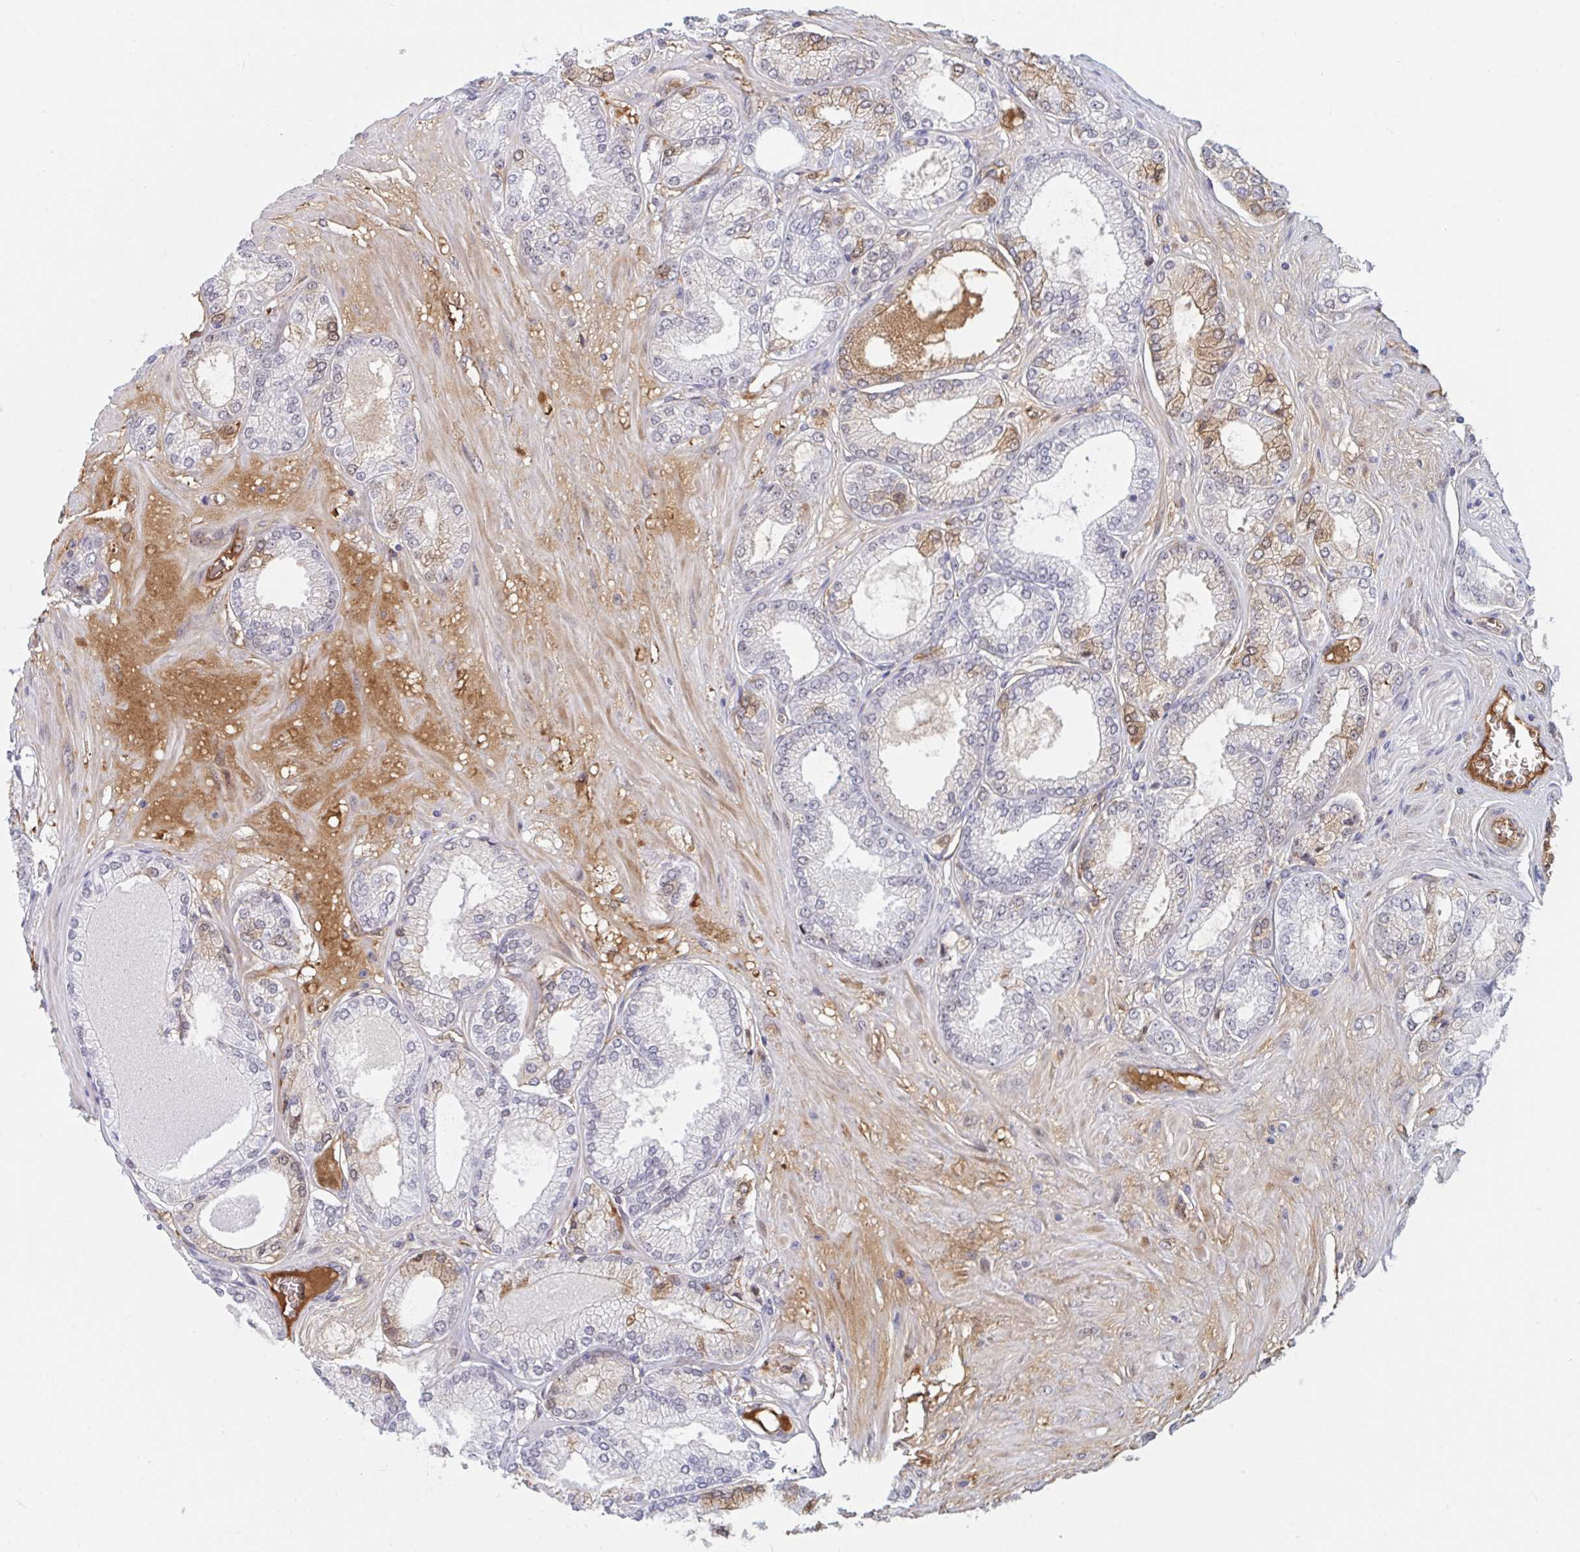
{"staining": {"intensity": "weak", "quantity": "<25%", "location": "cytoplasmic/membranous,nuclear"}, "tissue": "prostate cancer", "cell_type": "Tumor cells", "image_type": "cancer", "snomed": [{"axis": "morphology", "description": "Adenocarcinoma, High grade"}, {"axis": "topography", "description": "Prostate"}], "caption": "DAB (3,3'-diaminobenzidine) immunohistochemical staining of human prostate cancer shows no significant staining in tumor cells. (DAB immunohistochemistry (IHC) visualized using brightfield microscopy, high magnification).", "gene": "DSCAML1", "patient": {"sex": "male", "age": 68}}